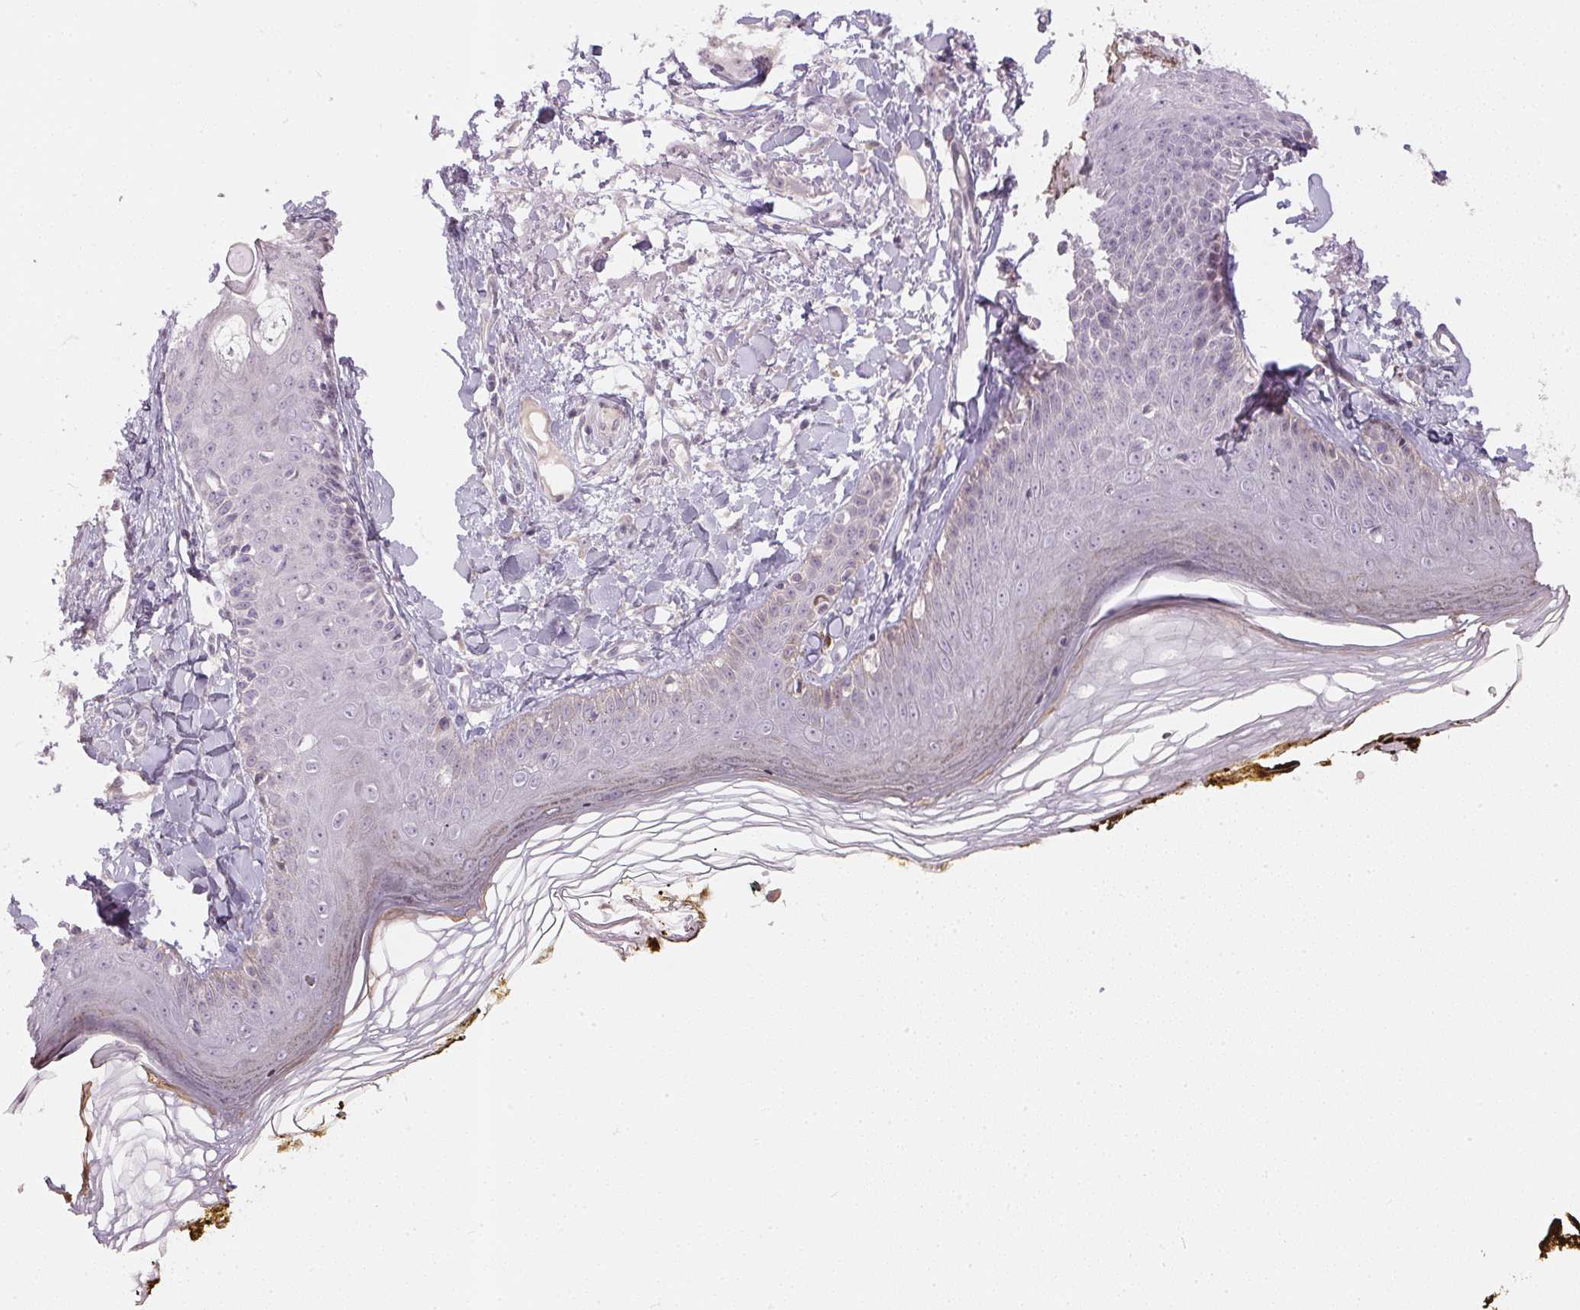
{"staining": {"intensity": "negative", "quantity": "none", "location": "none"}, "tissue": "skin", "cell_type": "Fibroblasts", "image_type": "normal", "snomed": [{"axis": "morphology", "description": "Normal tissue, NOS"}, {"axis": "topography", "description": "Skin"}], "caption": "Immunohistochemical staining of benign skin exhibits no significant expression in fibroblasts.", "gene": "TTC23L", "patient": {"sex": "male", "age": 76}}